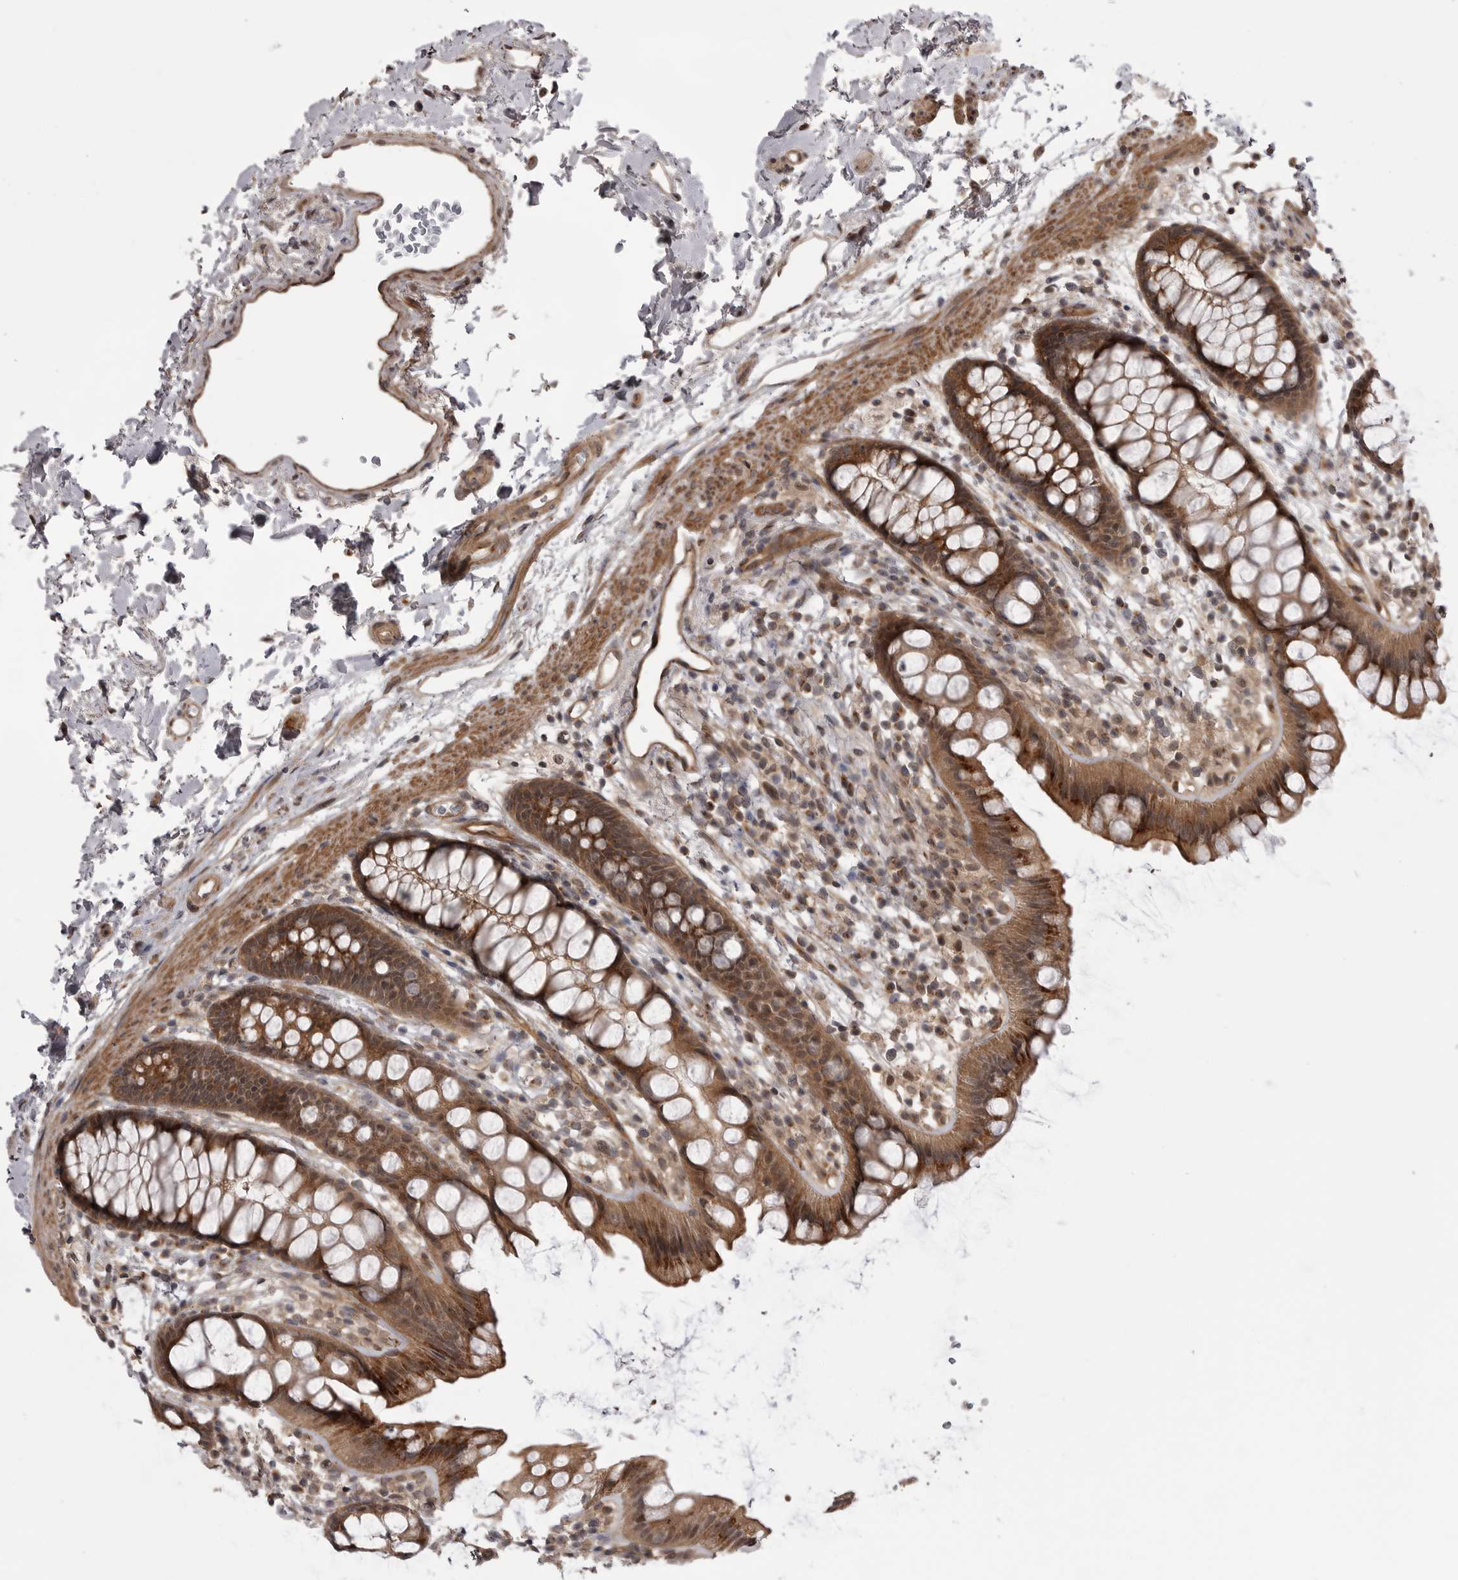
{"staining": {"intensity": "strong", "quantity": ">75%", "location": "cytoplasmic/membranous,nuclear"}, "tissue": "rectum", "cell_type": "Glandular cells", "image_type": "normal", "snomed": [{"axis": "morphology", "description": "Normal tissue, NOS"}, {"axis": "topography", "description": "Rectum"}], "caption": "This photomicrograph shows benign rectum stained with IHC to label a protein in brown. The cytoplasmic/membranous,nuclear of glandular cells show strong positivity for the protein. Nuclei are counter-stained blue.", "gene": "PDCL", "patient": {"sex": "female", "age": 65}}